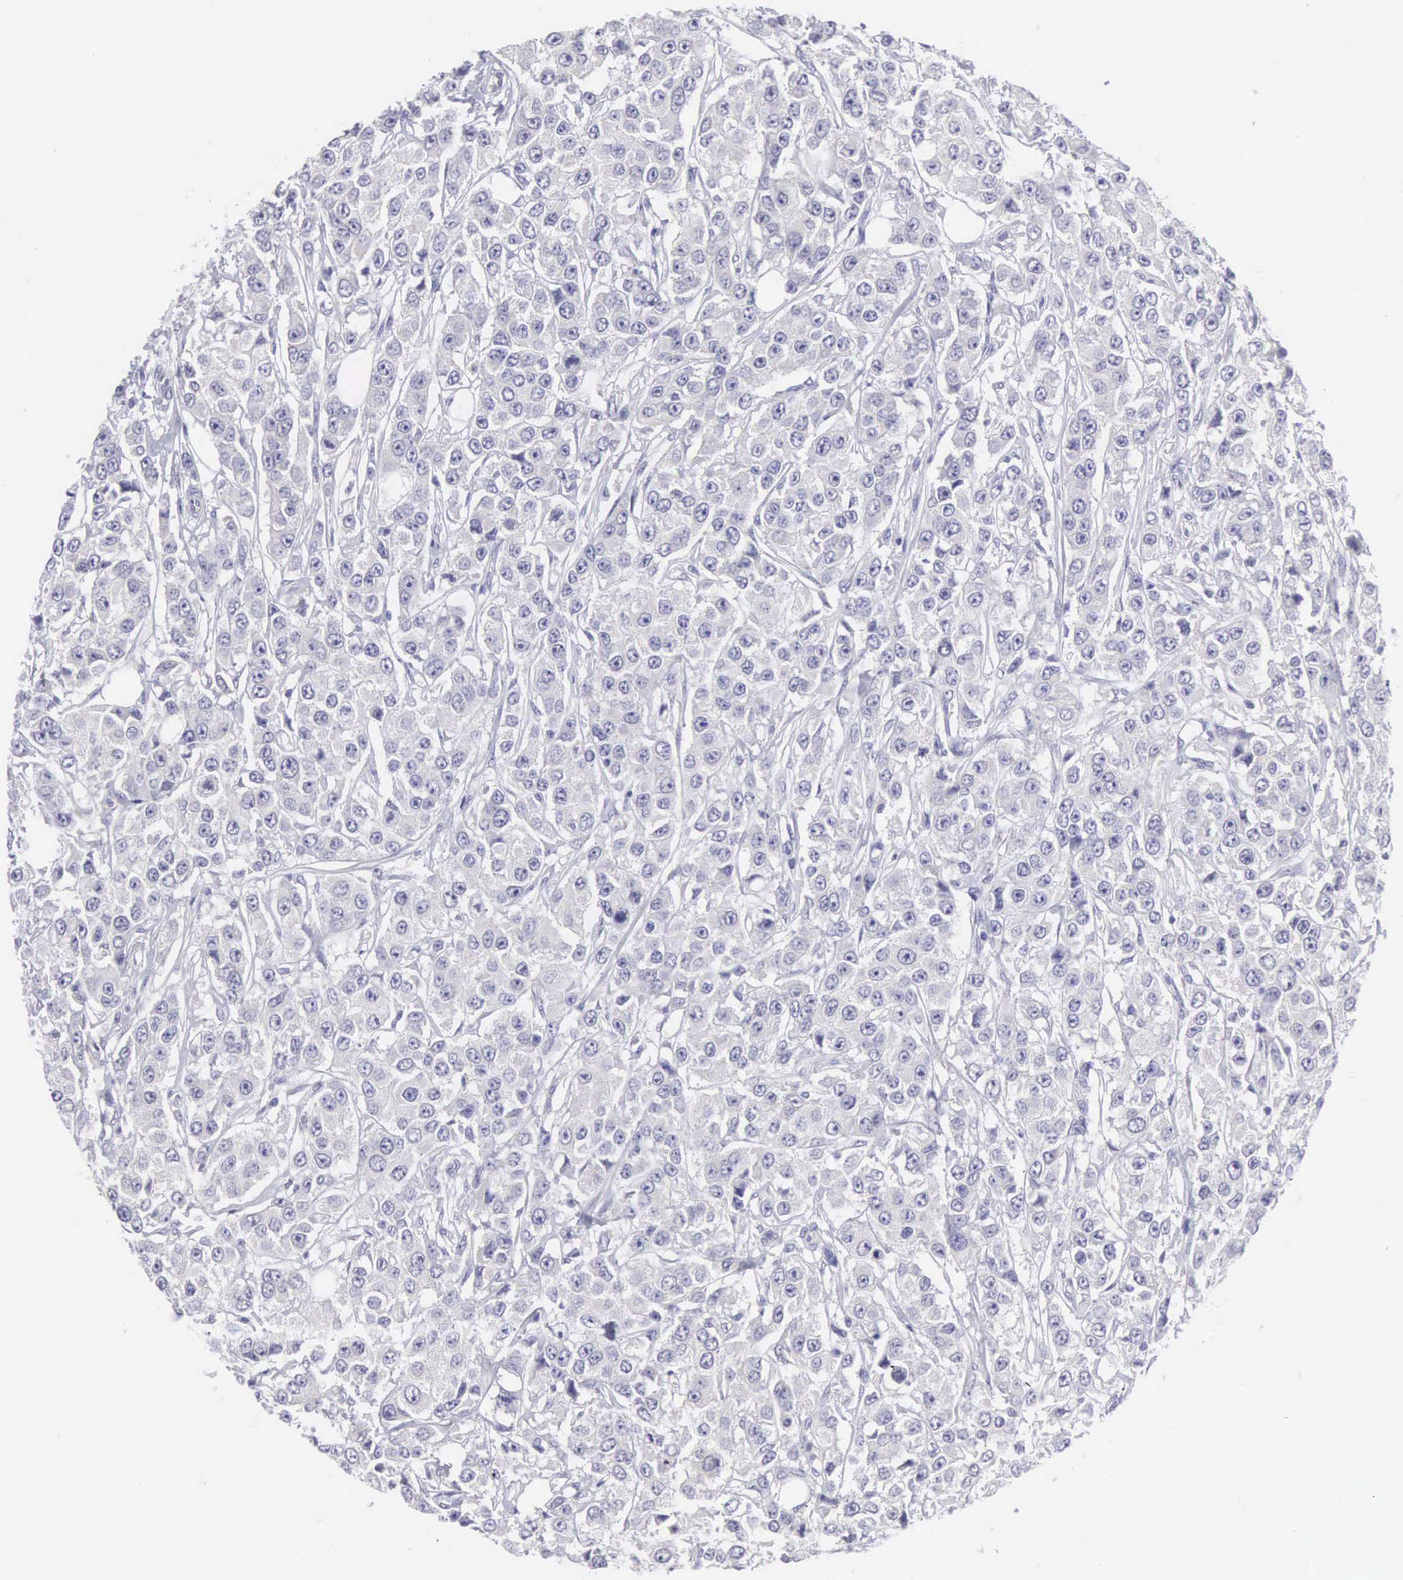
{"staining": {"intensity": "negative", "quantity": "none", "location": "none"}, "tissue": "breast cancer", "cell_type": "Tumor cells", "image_type": "cancer", "snomed": [{"axis": "morphology", "description": "Duct carcinoma"}, {"axis": "topography", "description": "Breast"}], "caption": "An immunohistochemistry micrograph of breast cancer (invasive ductal carcinoma) is shown. There is no staining in tumor cells of breast cancer (invasive ductal carcinoma).", "gene": "SLITRK4", "patient": {"sex": "female", "age": 58}}